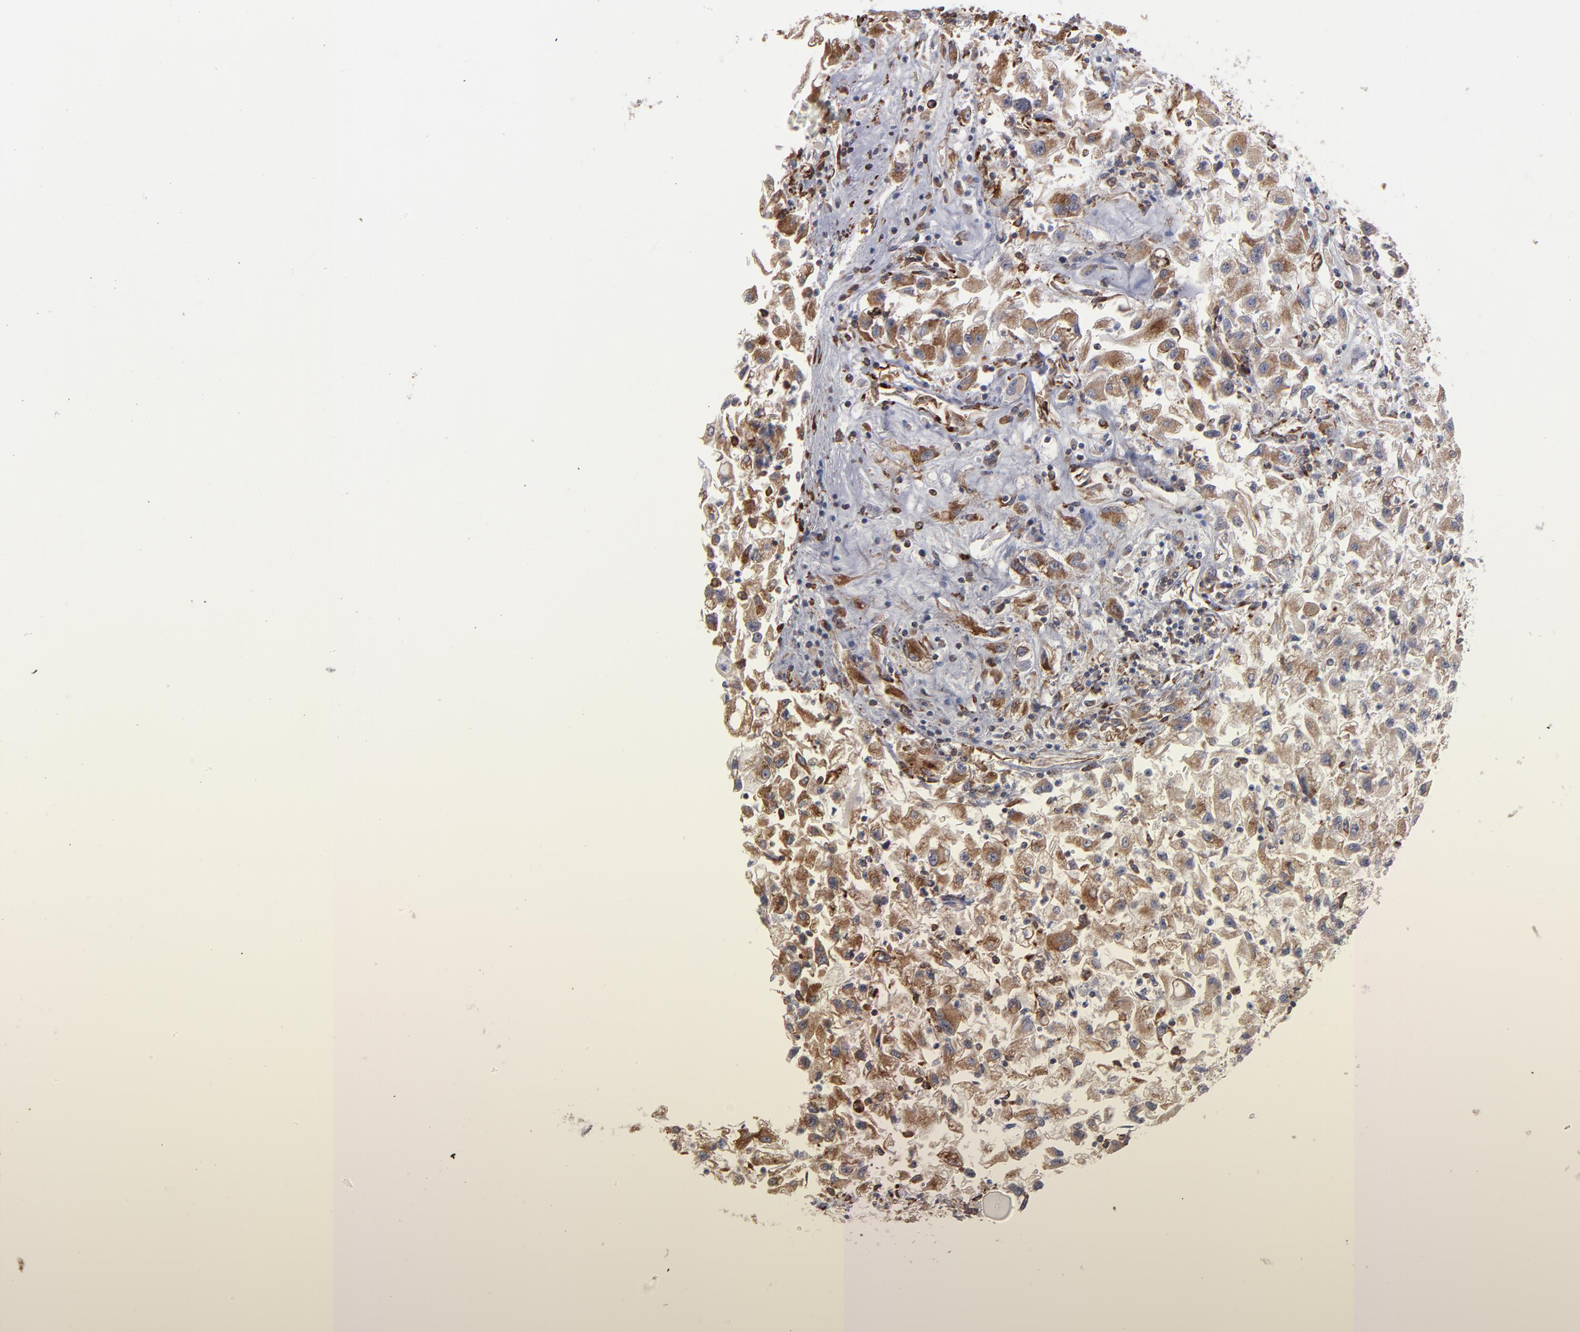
{"staining": {"intensity": "moderate", "quantity": ">75%", "location": "cytoplasmic/membranous"}, "tissue": "renal cancer", "cell_type": "Tumor cells", "image_type": "cancer", "snomed": [{"axis": "morphology", "description": "Adenocarcinoma, NOS"}, {"axis": "topography", "description": "Kidney"}], "caption": "Protein analysis of renal adenocarcinoma tissue reveals moderate cytoplasmic/membranous staining in approximately >75% of tumor cells.", "gene": "KTN1", "patient": {"sex": "male", "age": 59}}